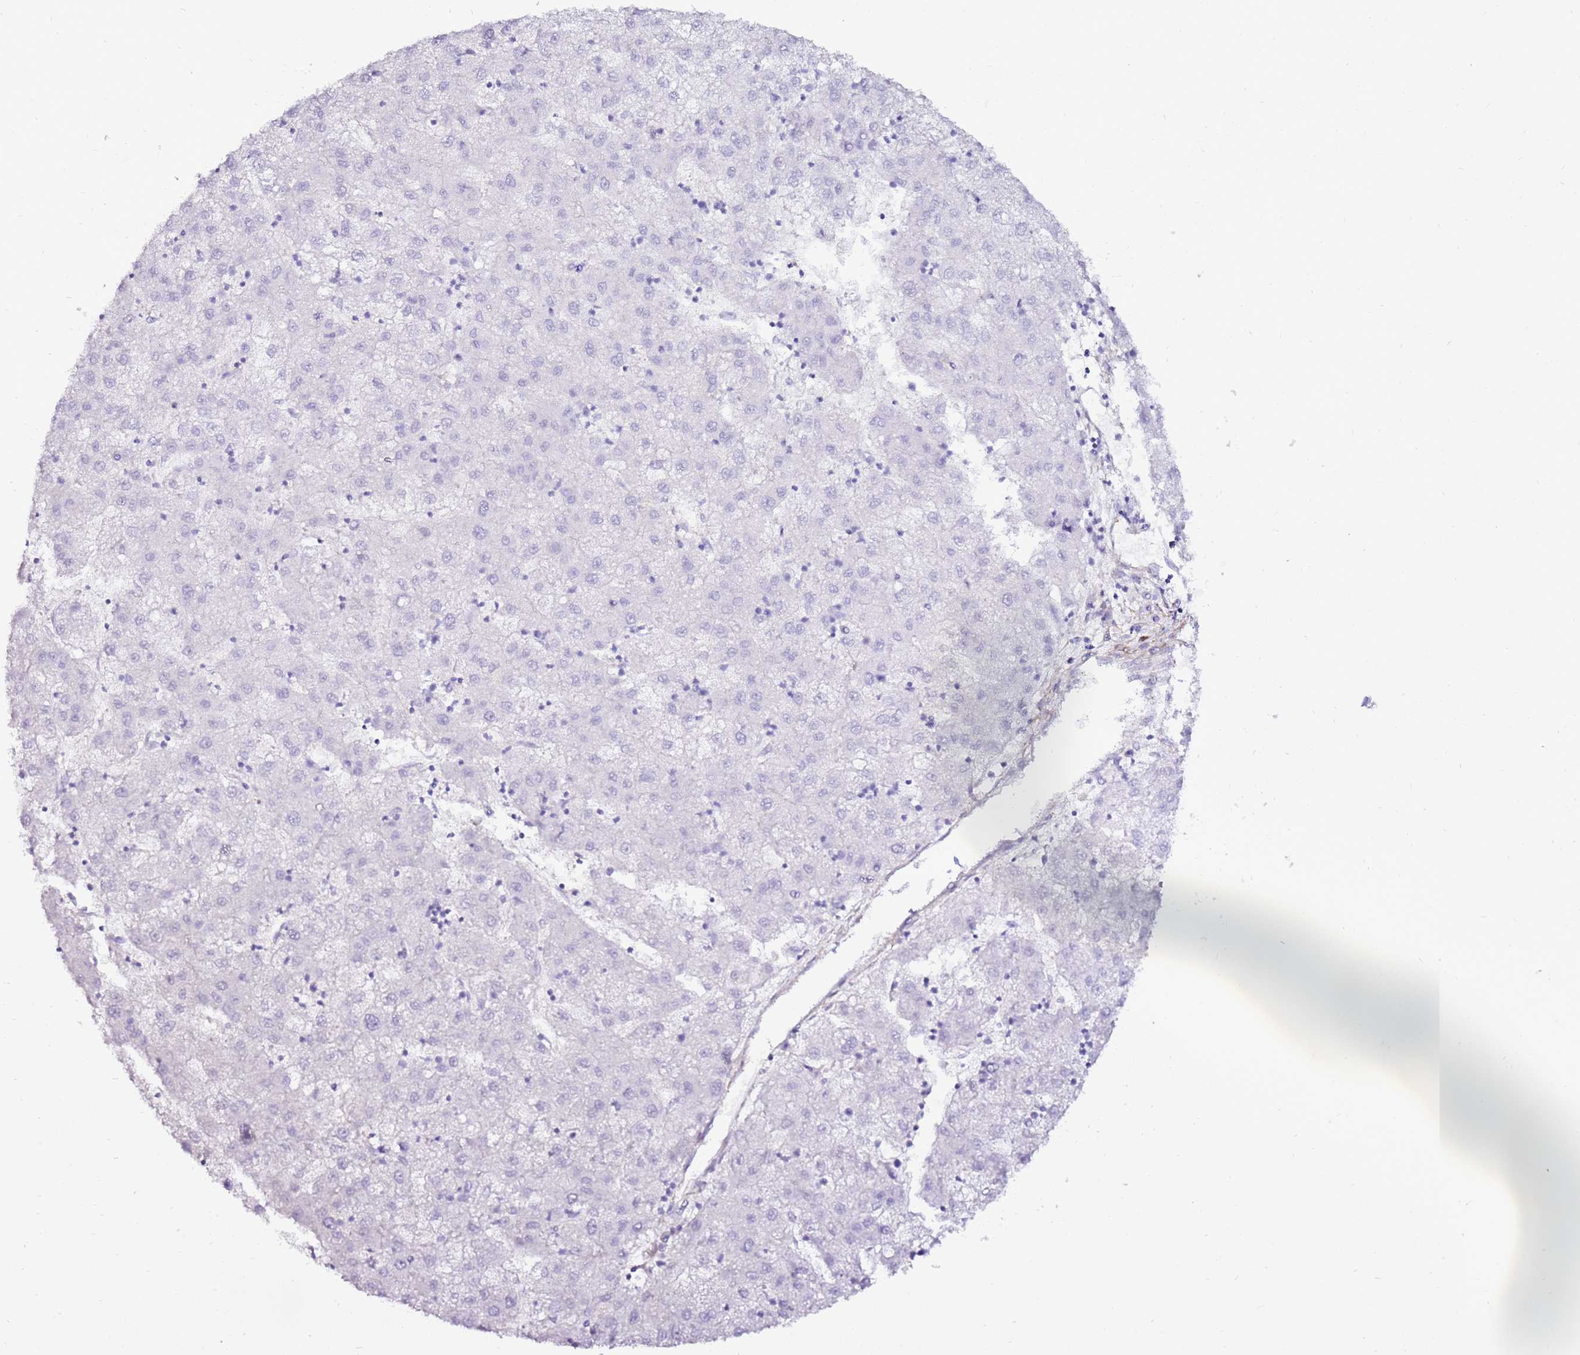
{"staining": {"intensity": "negative", "quantity": "none", "location": "none"}, "tissue": "liver cancer", "cell_type": "Tumor cells", "image_type": "cancer", "snomed": [{"axis": "morphology", "description": "Carcinoma, Hepatocellular, NOS"}, {"axis": "topography", "description": "Liver"}], "caption": "Immunohistochemistry (IHC) micrograph of neoplastic tissue: liver hepatocellular carcinoma stained with DAB demonstrates no significant protein staining in tumor cells.", "gene": "ART5", "patient": {"sex": "male", "age": 72}}